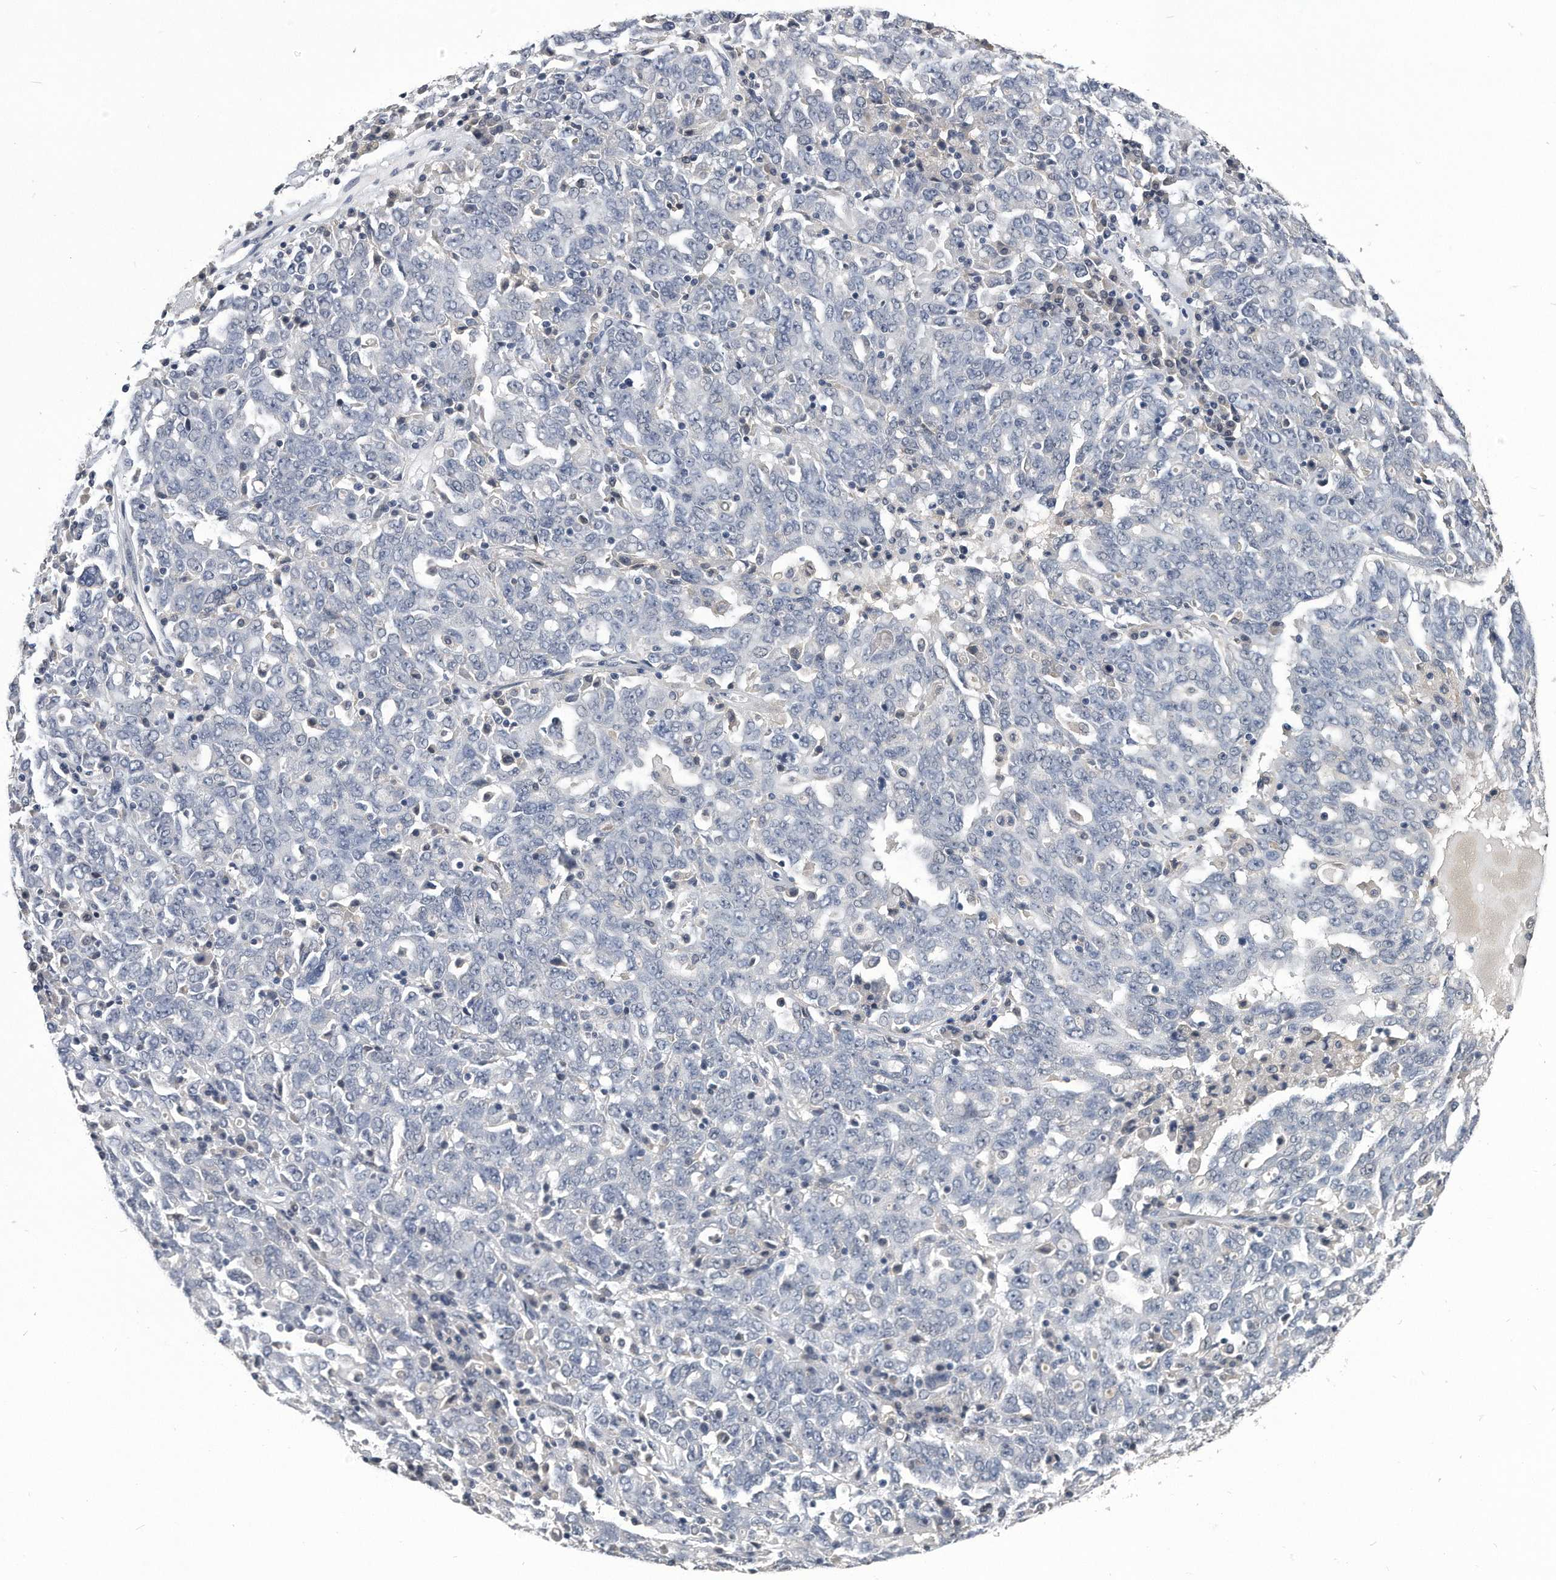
{"staining": {"intensity": "negative", "quantity": "none", "location": "none"}, "tissue": "ovarian cancer", "cell_type": "Tumor cells", "image_type": "cancer", "snomed": [{"axis": "morphology", "description": "Carcinoma, endometroid"}, {"axis": "topography", "description": "Ovary"}], "caption": "Ovarian endometroid carcinoma was stained to show a protein in brown. There is no significant positivity in tumor cells.", "gene": "PDXK", "patient": {"sex": "female", "age": 62}}